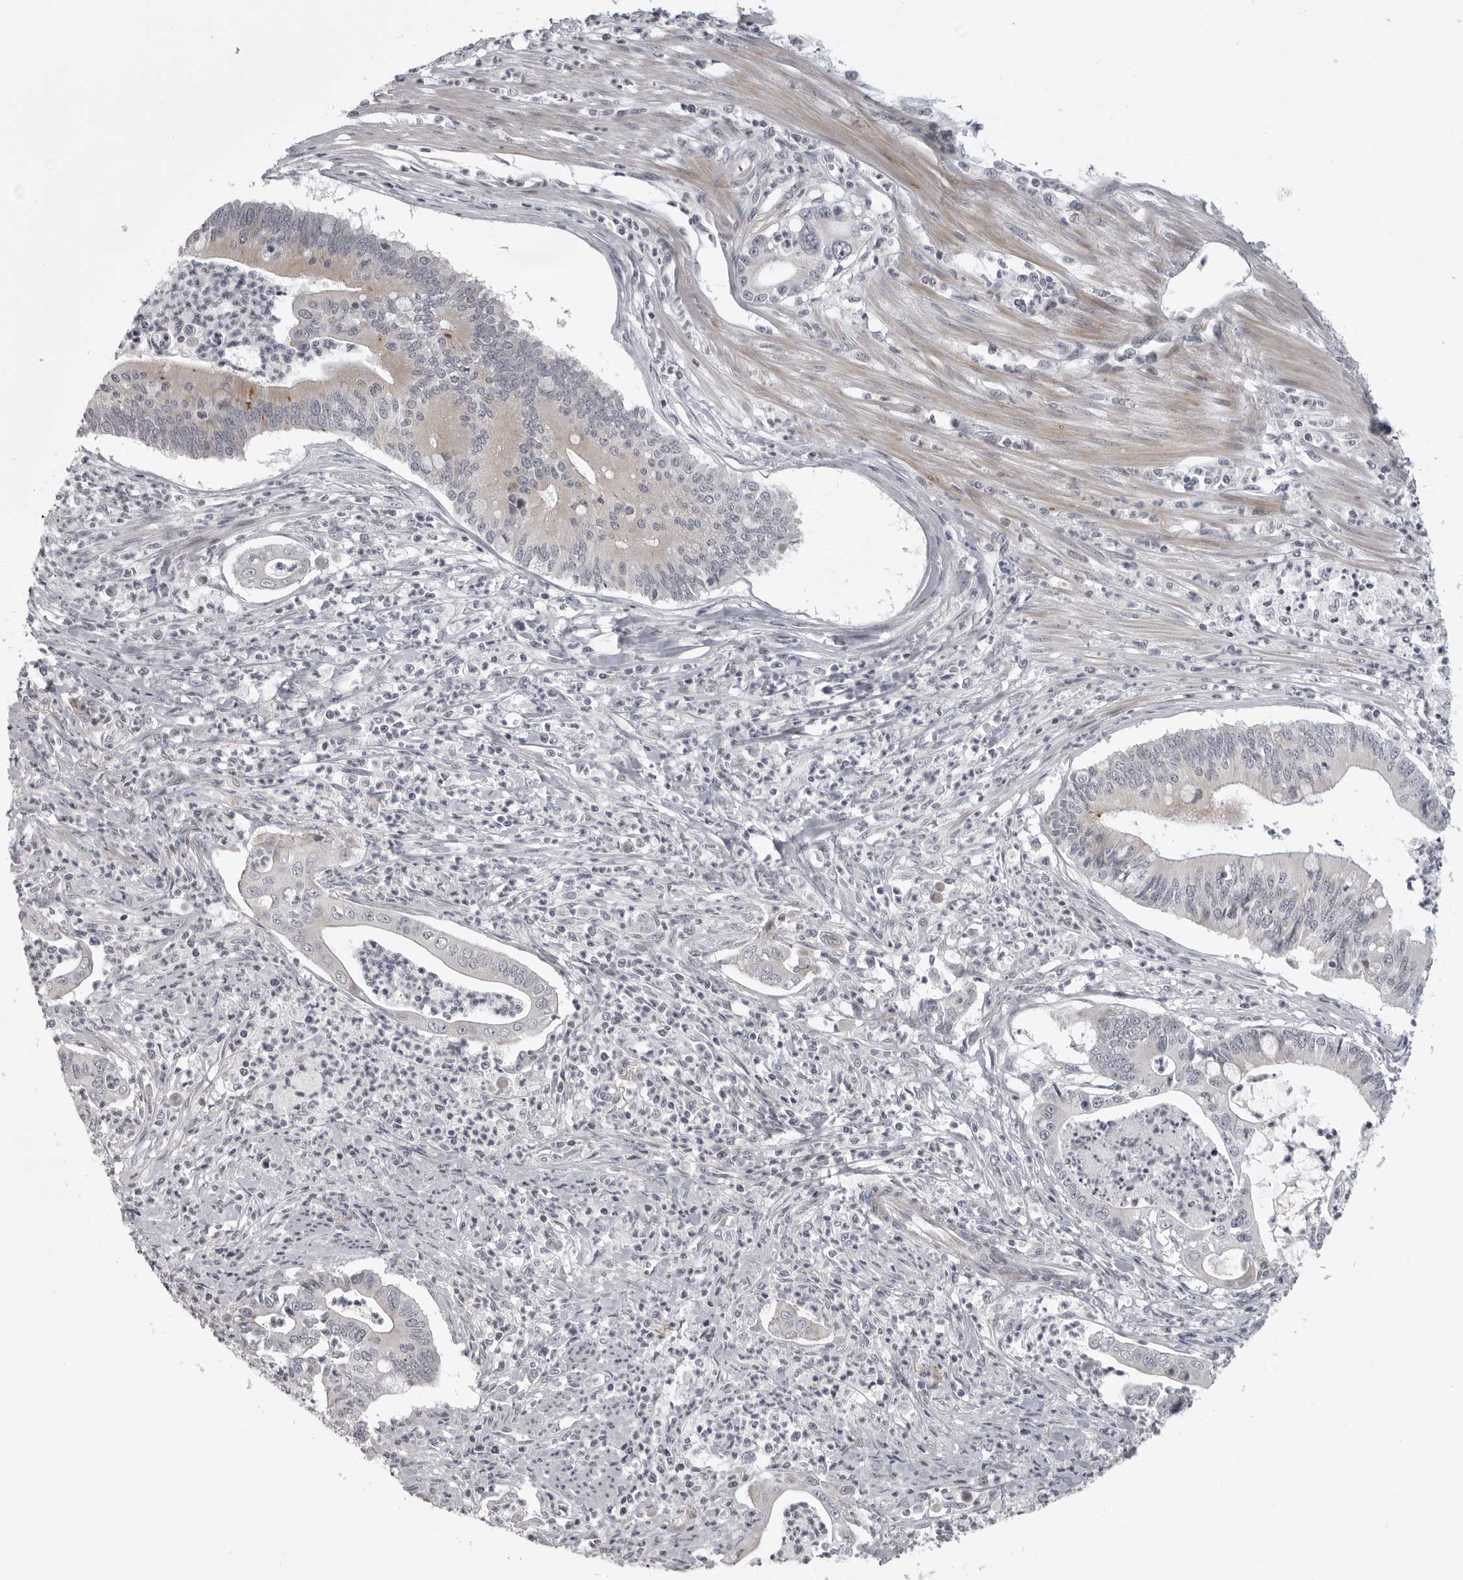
{"staining": {"intensity": "negative", "quantity": "none", "location": "none"}, "tissue": "pancreatic cancer", "cell_type": "Tumor cells", "image_type": "cancer", "snomed": [{"axis": "morphology", "description": "Adenocarcinoma, NOS"}, {"axis": "topography", "description": "Pancreas"}], "caption": "A high-resolution photomicrograph shows immunohistochemistry staining of pancreatic cancer, which shows no significant positivity in tumor cells.", "gene": "CD300LD", "patient": {"sex": "male", "age": 69}}